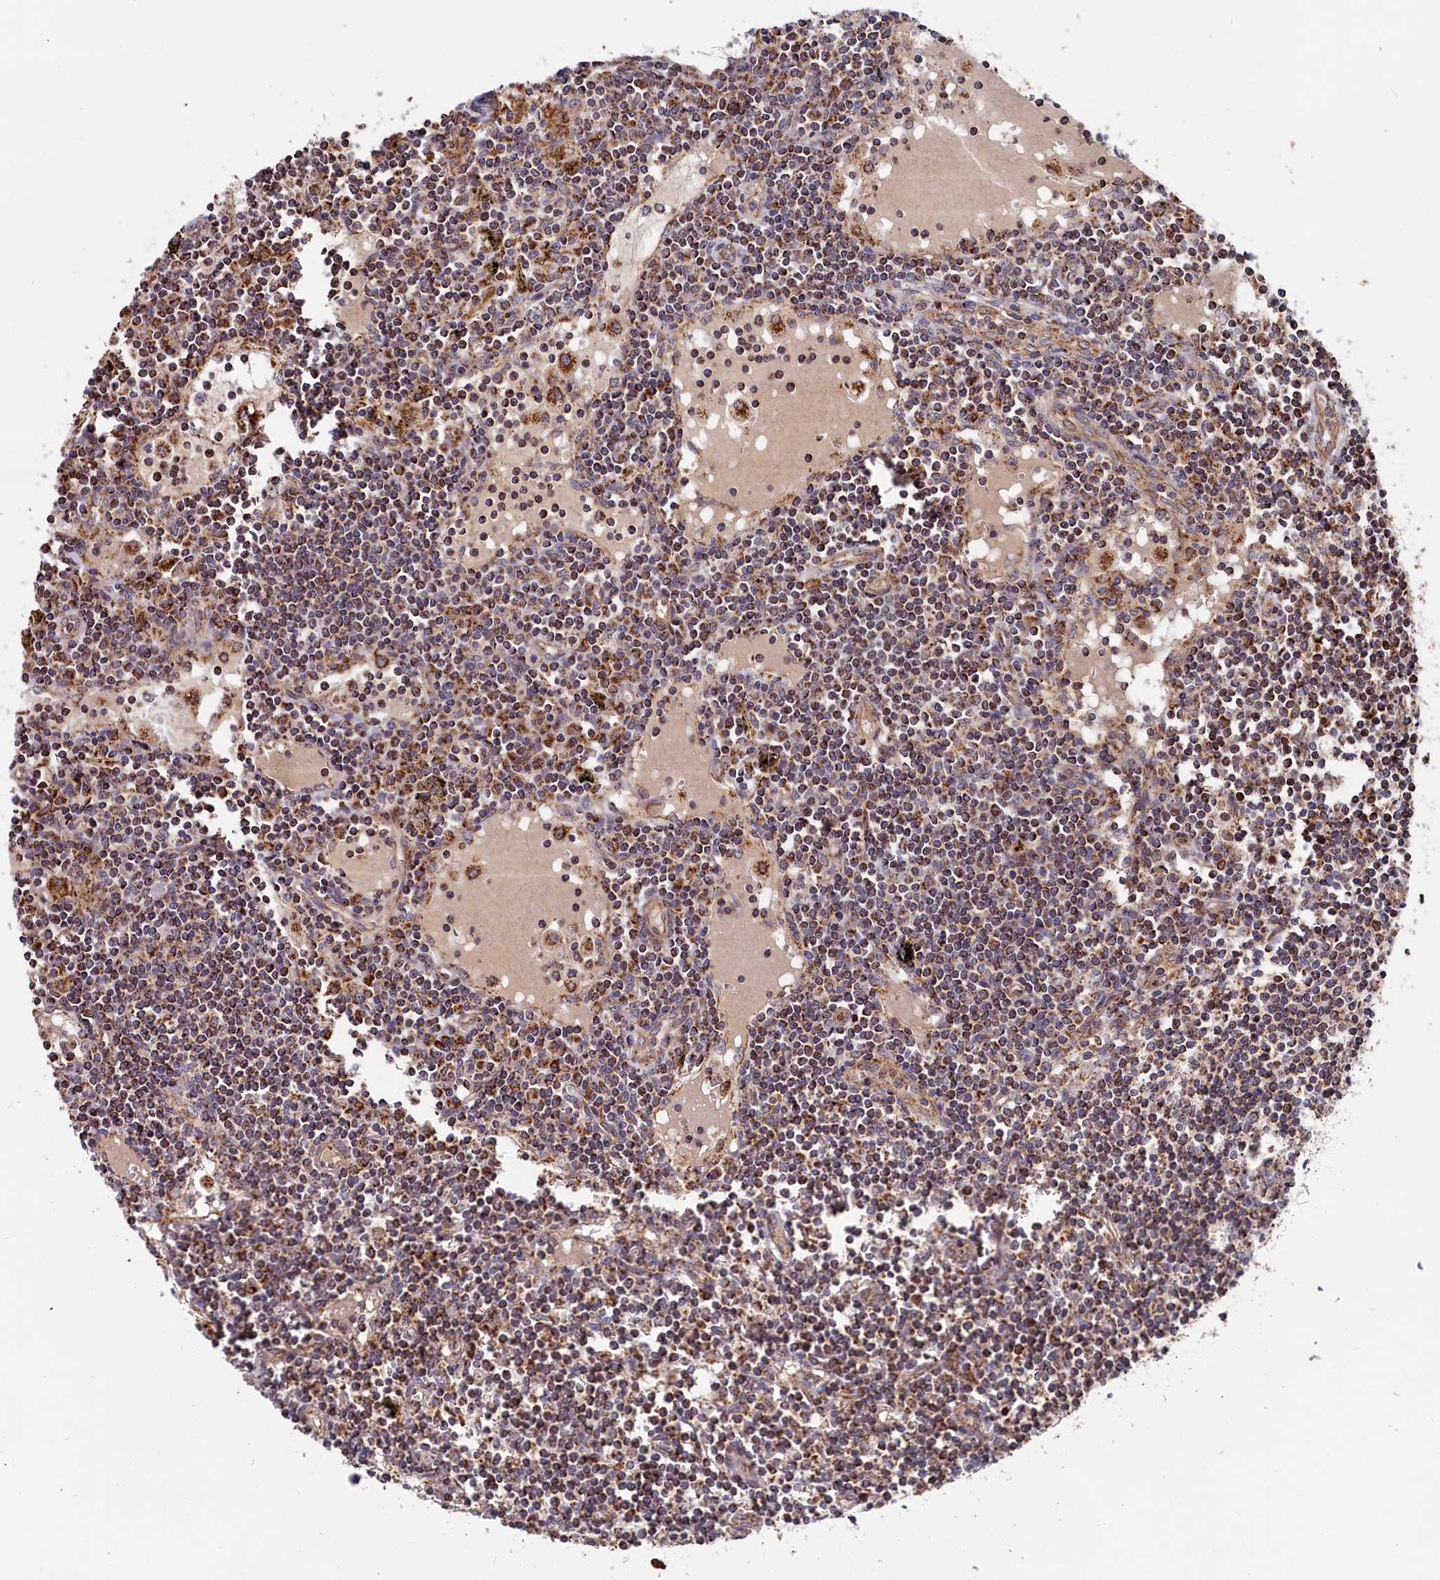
{"staining": {"intensity": "strong", "quantity": ">75%", "location": "cytoplasmic/membranous"}, "tissue": "lymph node", "cell_type": "Germinal center cells", "image_type": "normal", "snomed": [{"axis": "morphology", "description": "Normal tissue, NOS"}, {"axis": "topography", "description": "Lymph node"}], "caption": "Lymph node stained with IHC reveals strong cytoplasmic/membranous positivity in about >75% of germinal center cells.", "gene": "MACROD1", "patient": {"sex": "male", "age": 74}}